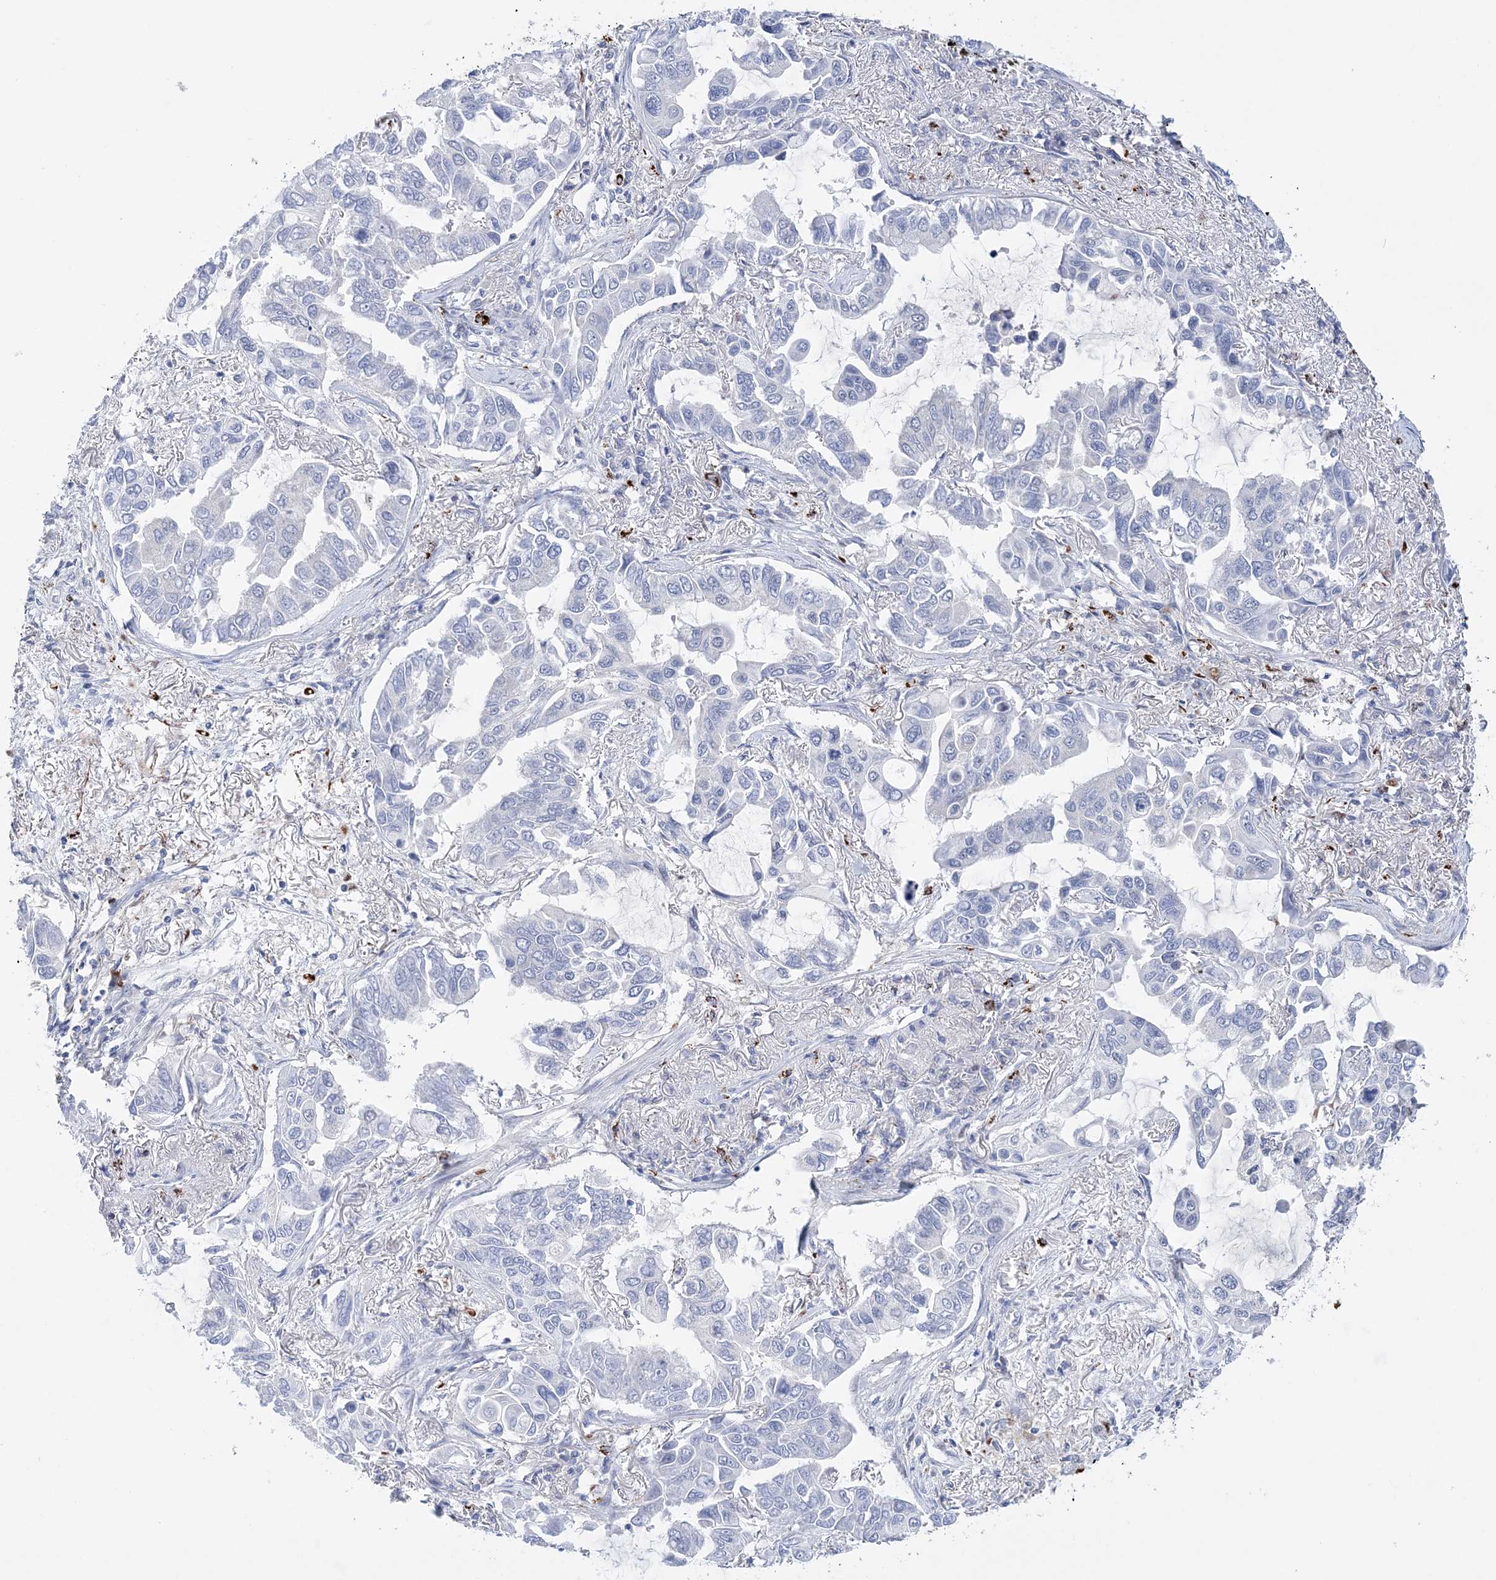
{"staining": {"intensity": "negative", "quantity": "none", "location": "none"}, "tissue": "lung cancer", "cell_type": "Tumor cells", "image_type": "cancer", "snomed": [{"axis": "morphology", "description": "Adenocarcinoma, NOS"}, {"axis": "topography", "description": "Lung"}], "caption": "Immunohistochemistry (IHC) of adenocarcinoma (lung) displays no positivity in tumor cells.", "gene": "NIT2", "patient": {"sex": "male", "age": 64}}